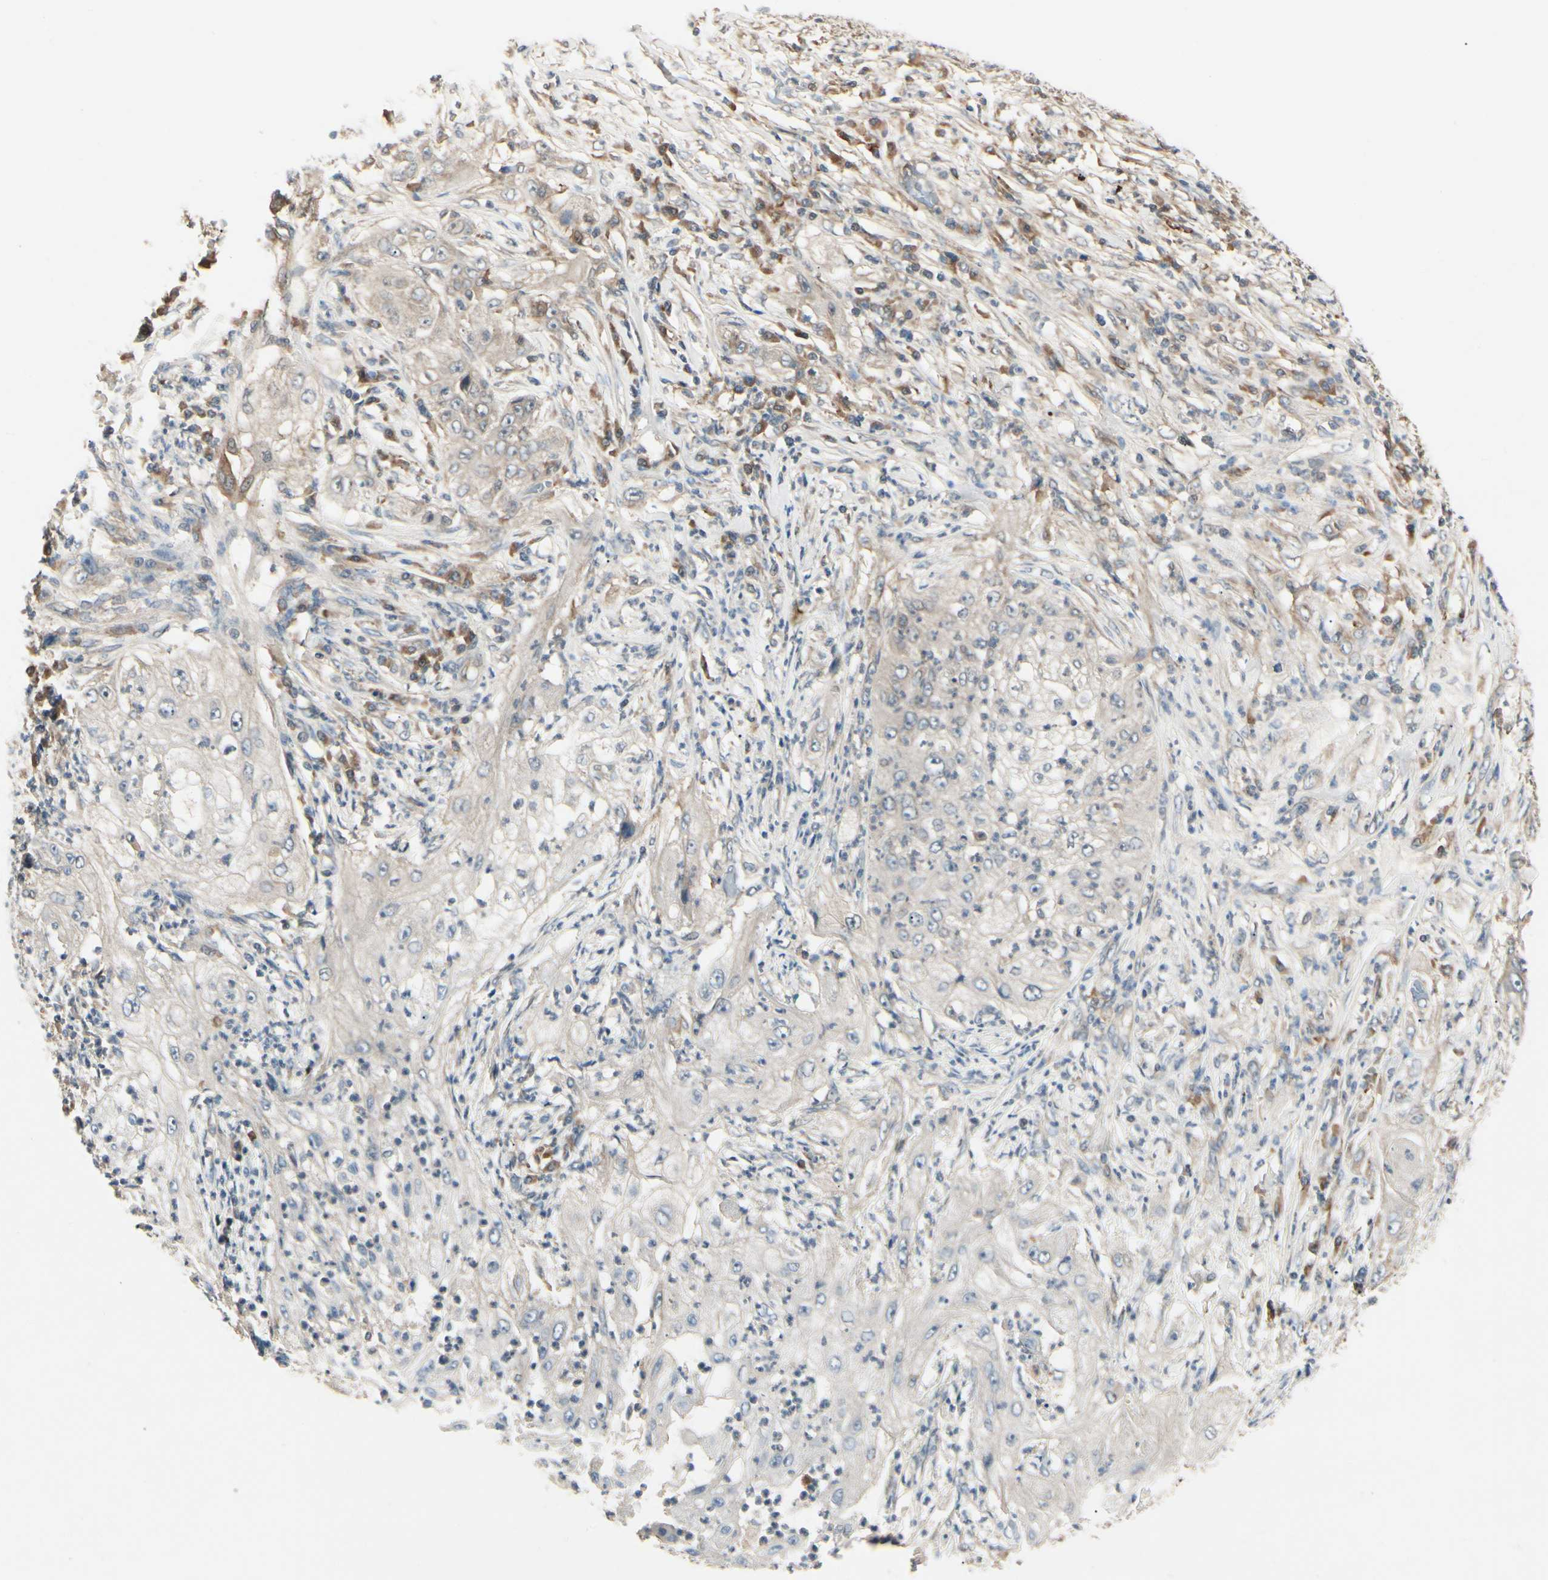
{"staining": {"intensity": "weak", "quantity": "25%-75%", "location": "cytoplasmic/membranous"}, "tissue": "lung cancer", "cell_type": "Tumor cells", "image_type": "cancer", "snomed": [{"axis": "morphology", "description": "Inflammation, NOS"}, {"axis": "morphology", "description": "Squamous cell carcinoma, NOS"}, {"axis": "topography", "description": "Lymph node"}, {"axis": "topography", "description": "Soft tissue"}, {"axis": "topography", "description": "Lung"}], "caption": "Immunohistochemistry of squamous cell carcinoma (lung) displays low levels of weak cytoplasmic/membranous staining in approximately 25%-75% of tumor cells.", "gene": "RNF14", "patient": {"sex": "male", "age": 66}}